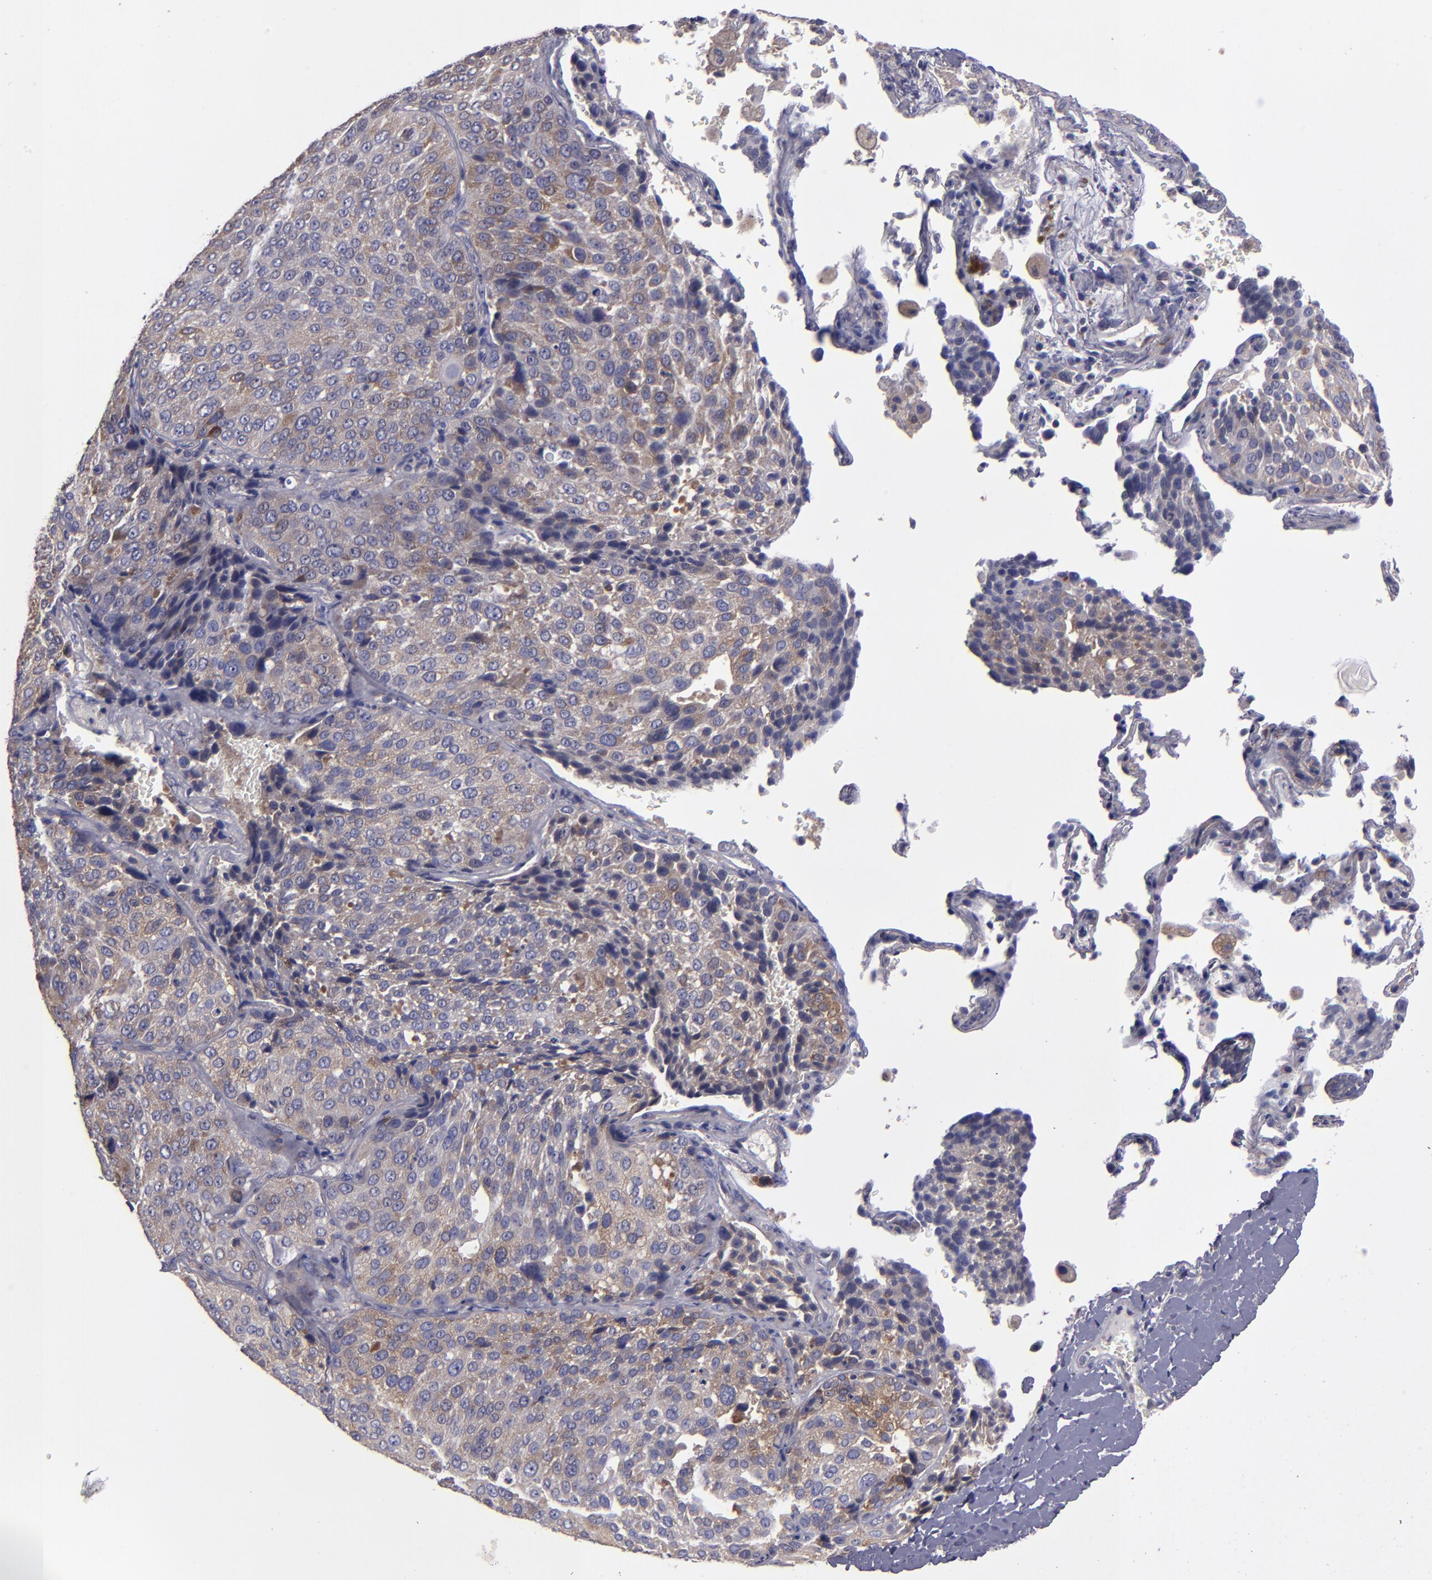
{"staining": {"intensity": "weak", "quantity": "25%-75%", "location": "cytoplasmic/membranous"}, "tissue": "lung cancer", "cell_type": "Tumor cells", "image_type": "cancer", "snomed": [{"axis": "morphology", "description": "Squamous cell carcinoma, NOS"}, {"axis": "topography", "description": "Lung"}], "caption": "A brown stain shows weak cytoplasmic/membranous expression of a protein in human lung squamous cell carcinoma tumor cells.", "gene": "CARS1", "patient": {"sex": "male", "age": 54}}